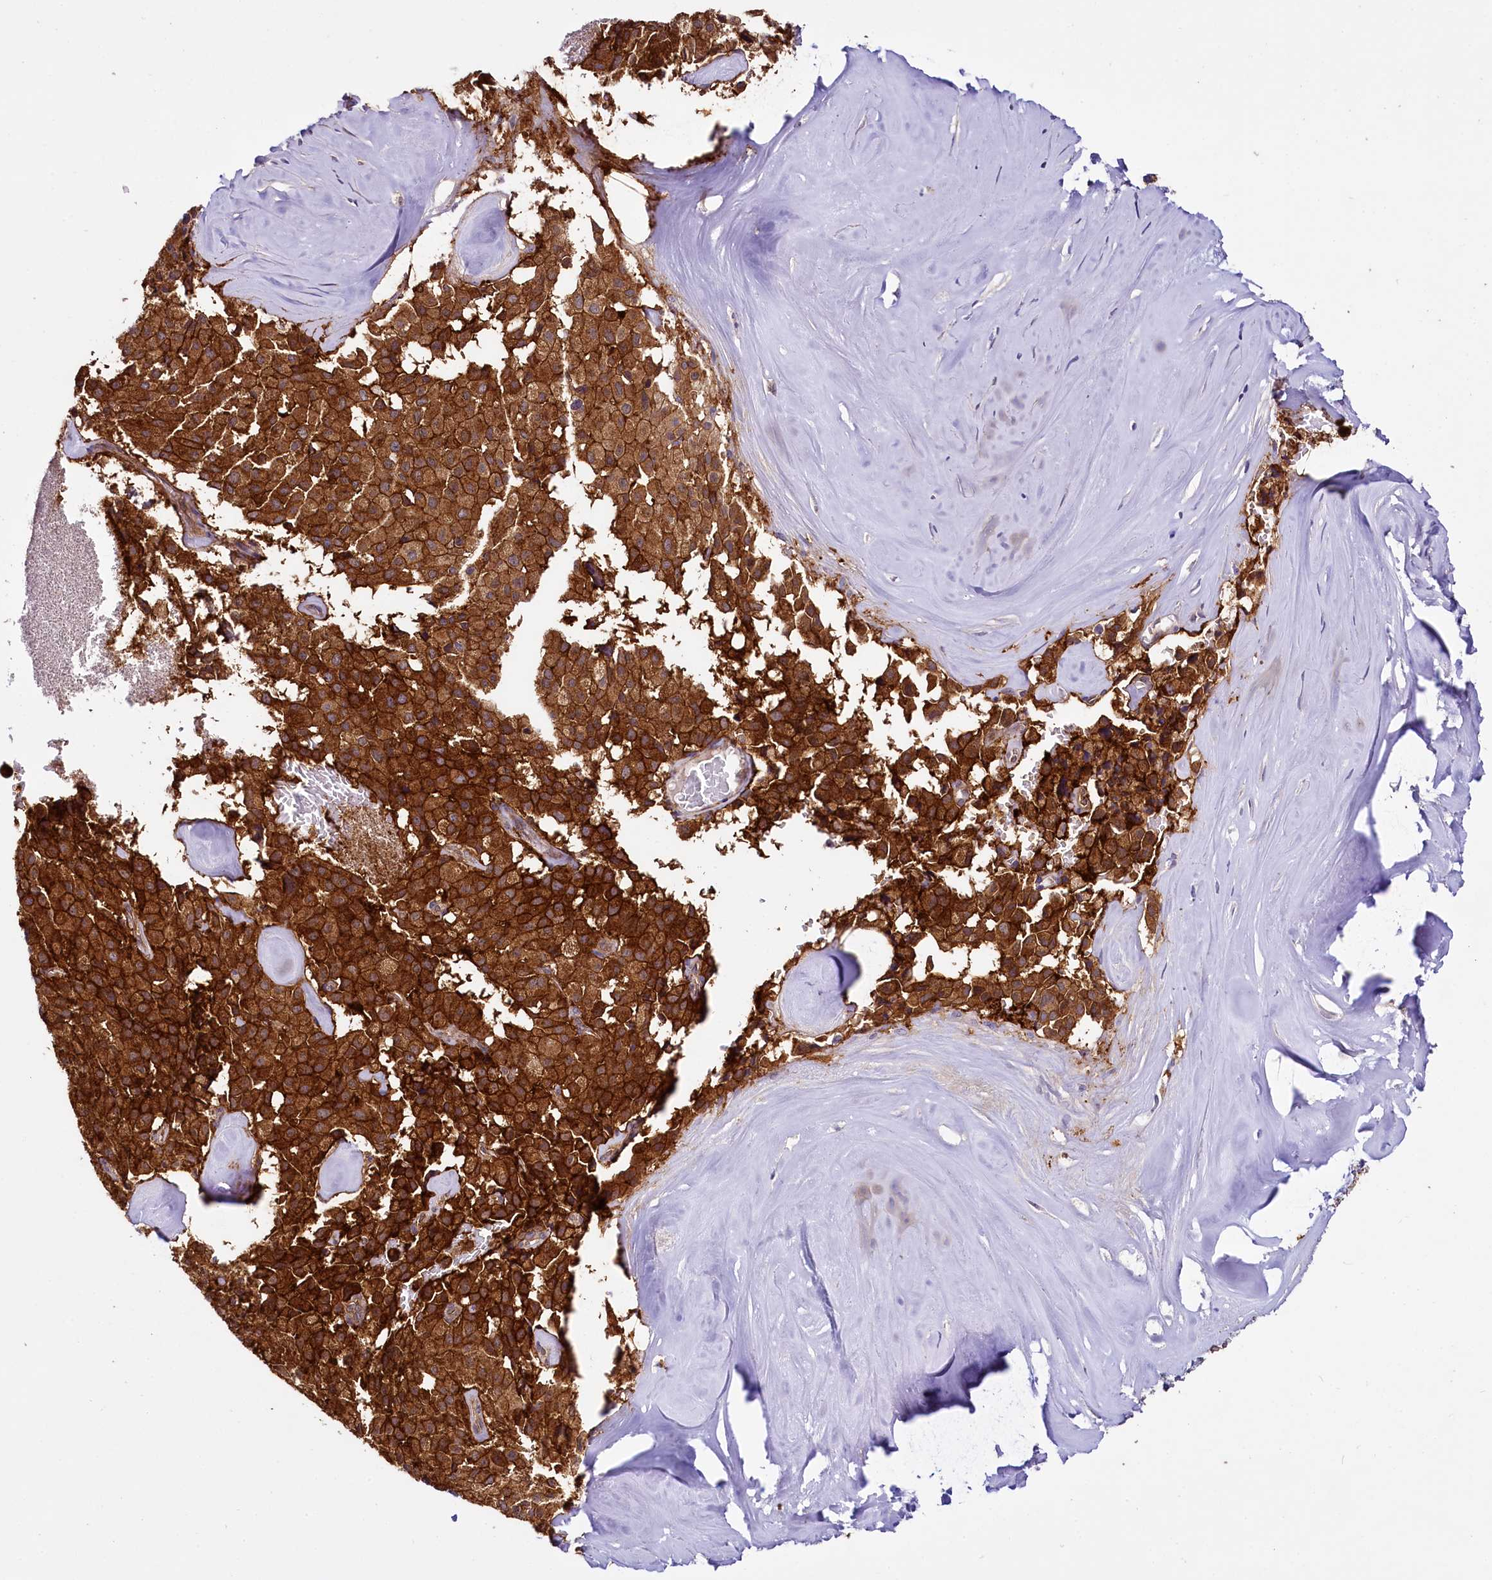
{"staining": {"intensity": "strong", "quantity": ">75%", "location": "cytoplasmic/membranous"}, "tissue": "pancreatic cancer", "cell_type": "Tumor cells", "image_type": "cancer", "snomed": [{"axis": "morphology", "description": "Adenocarcinoma, NOS"}, {"axis": "topography", "description": "Pancreas"}], "caption": "Strong cytoplasmic/membranous expression for a protein is appreciated in about >75% of tumor cells of pancreatic adenocarcinoma using IHC.", "gene": "STXBP1", "patient": {"sex": "male", "age": 65}}